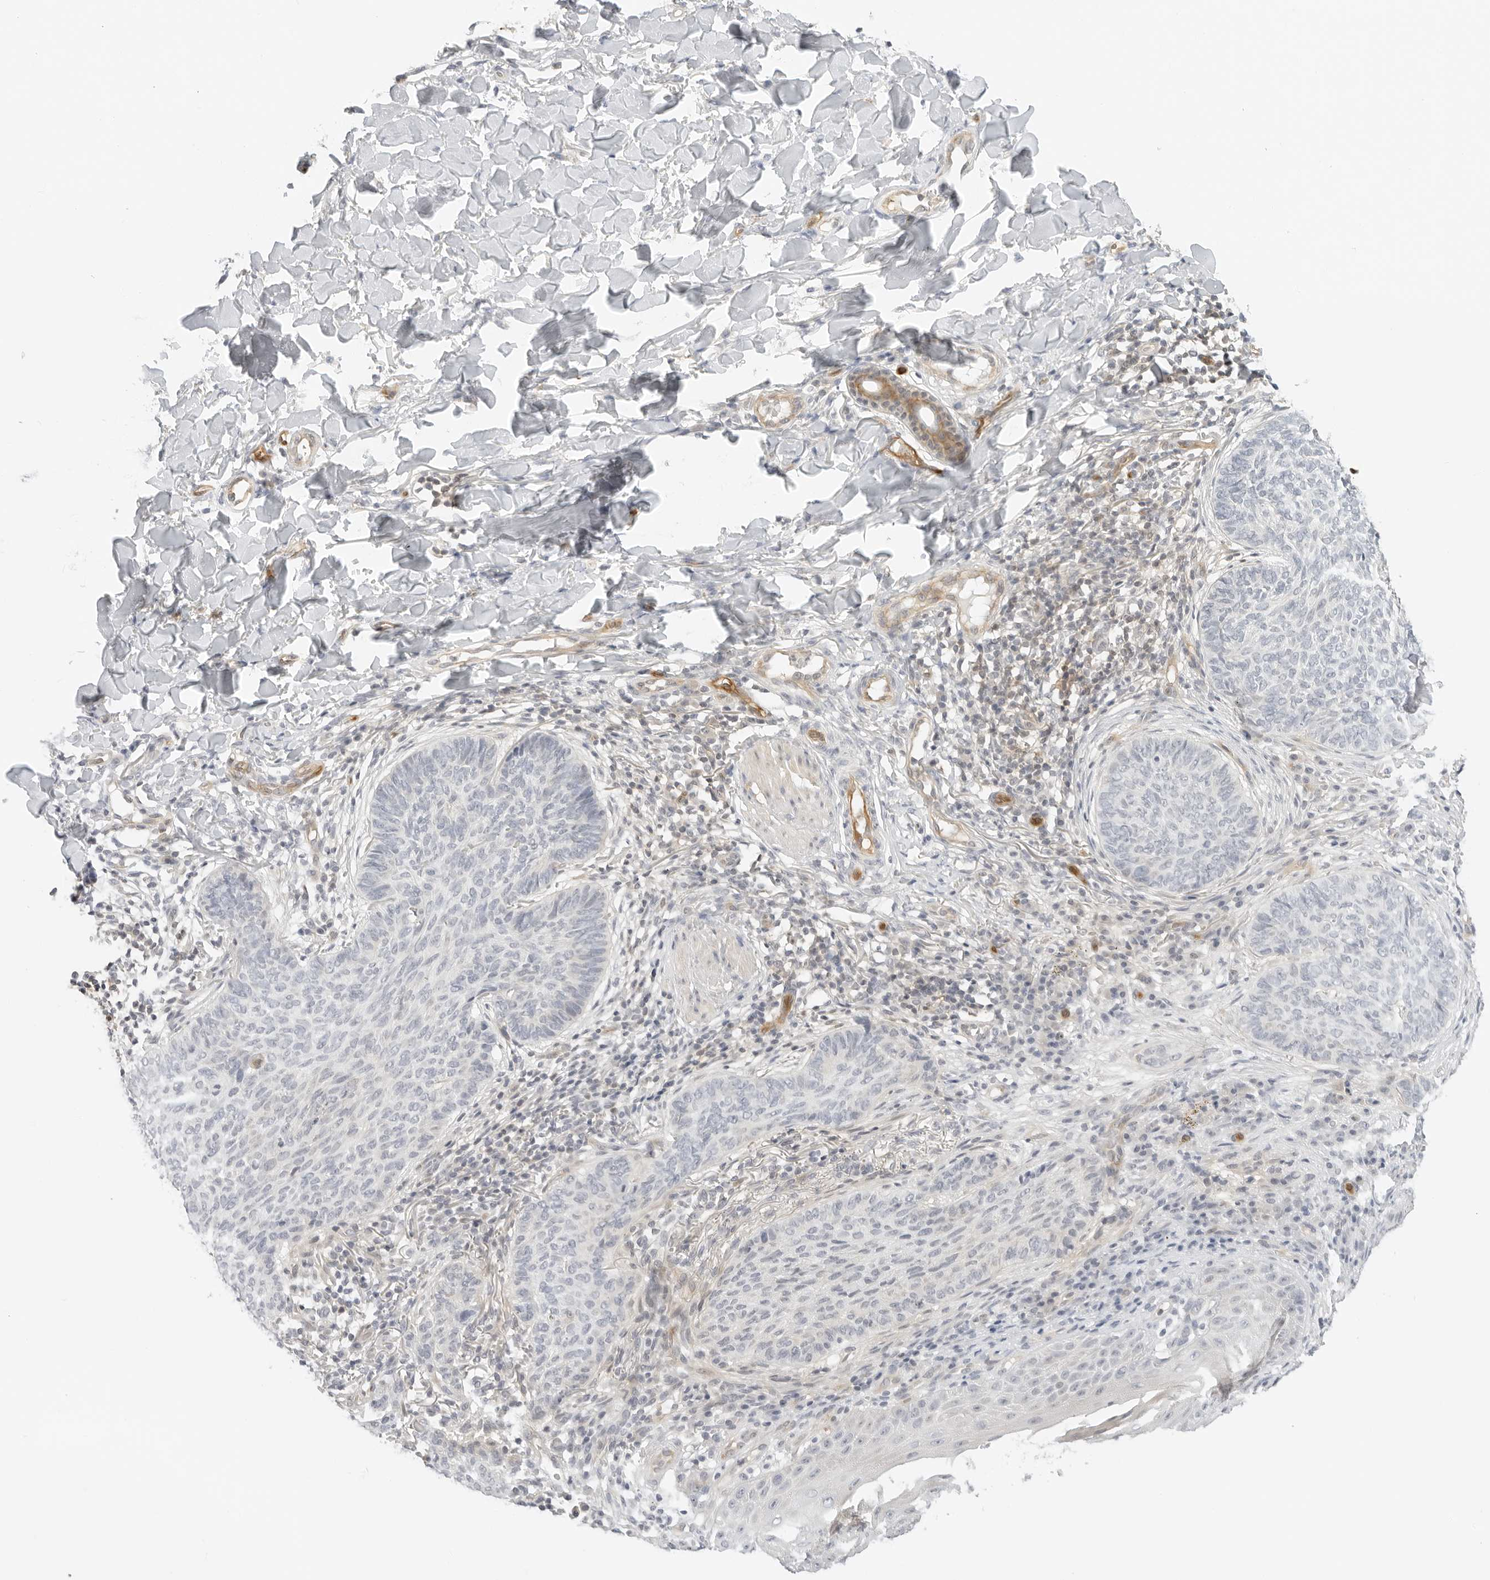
{"staining": {"intensity": "negative", "quantity": "none", "location": "none"}, "tissue": "skin cancer", "cell_type": "Tumor cells", "image_type": "cancer", "snomed": [{"axis": "morphology", "description": "Normal tissue, NOS"}, {"axis": "morphology", "description": "Basal cell carcinoma"}, {"axis": "topography", "description": "Skin"}], "caption": "The histopathology image reveals no staining of tumor cells in skin cancer.", "gene": "OSCP1", "patient": {"sex": "male", "age": 50}}